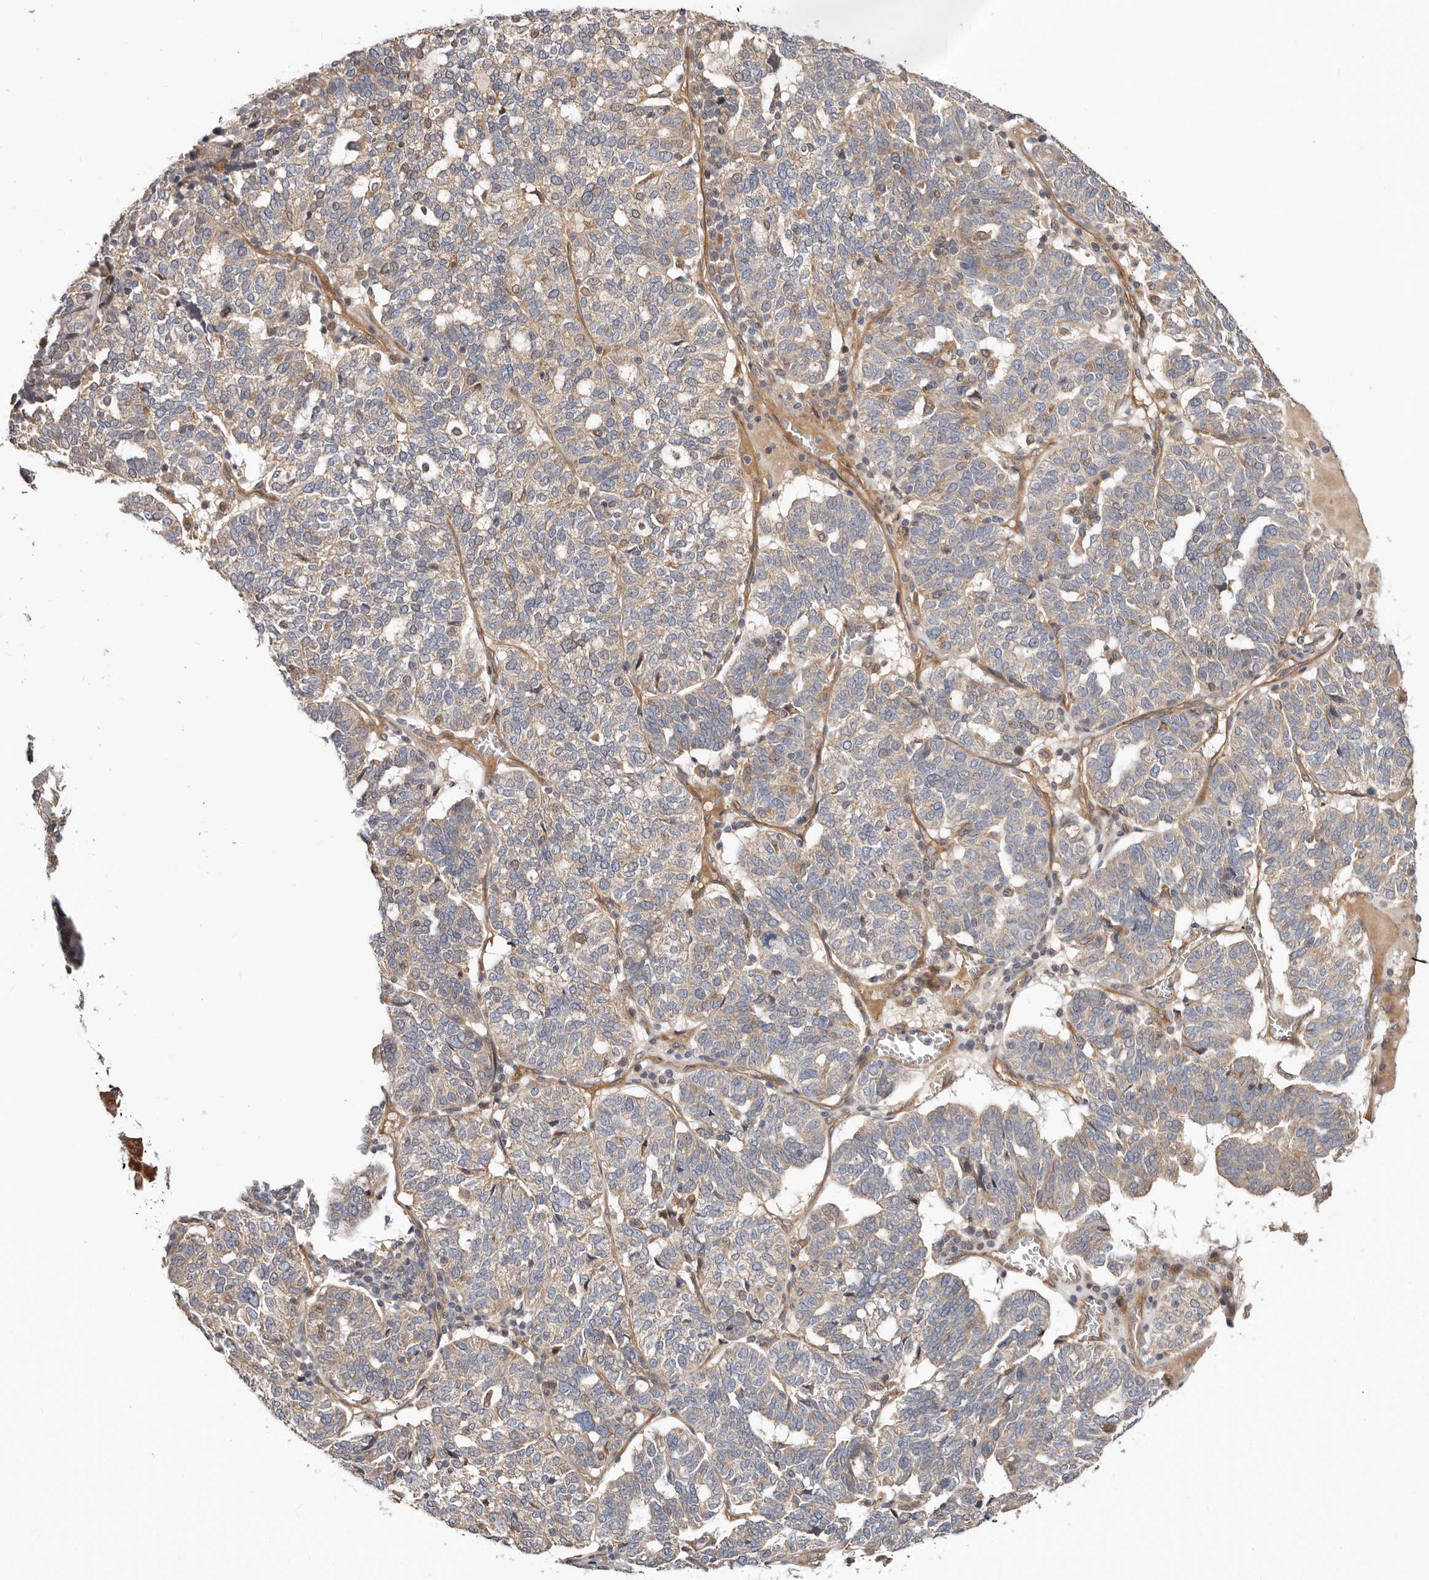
{"staining": {"intensity": "negative", "quantity": "none", "location": "none"}, "tissue": "ovarian cancer", "cell_type": "Tumor cells", "image_type": "cancer", "snomed": [{"axis": "morphology", "description": "Cystadenocarcinoma, serous, NOS"}, {"axis": "topography", "description": "Ovary"}], "caption": "This is an IHC photomicrograph of human ovarian serous cystadenocarcinoma. There is no expression in tumor cells.", "gene": "MACF1", "patient": {"sex": "female", "age": 59}}